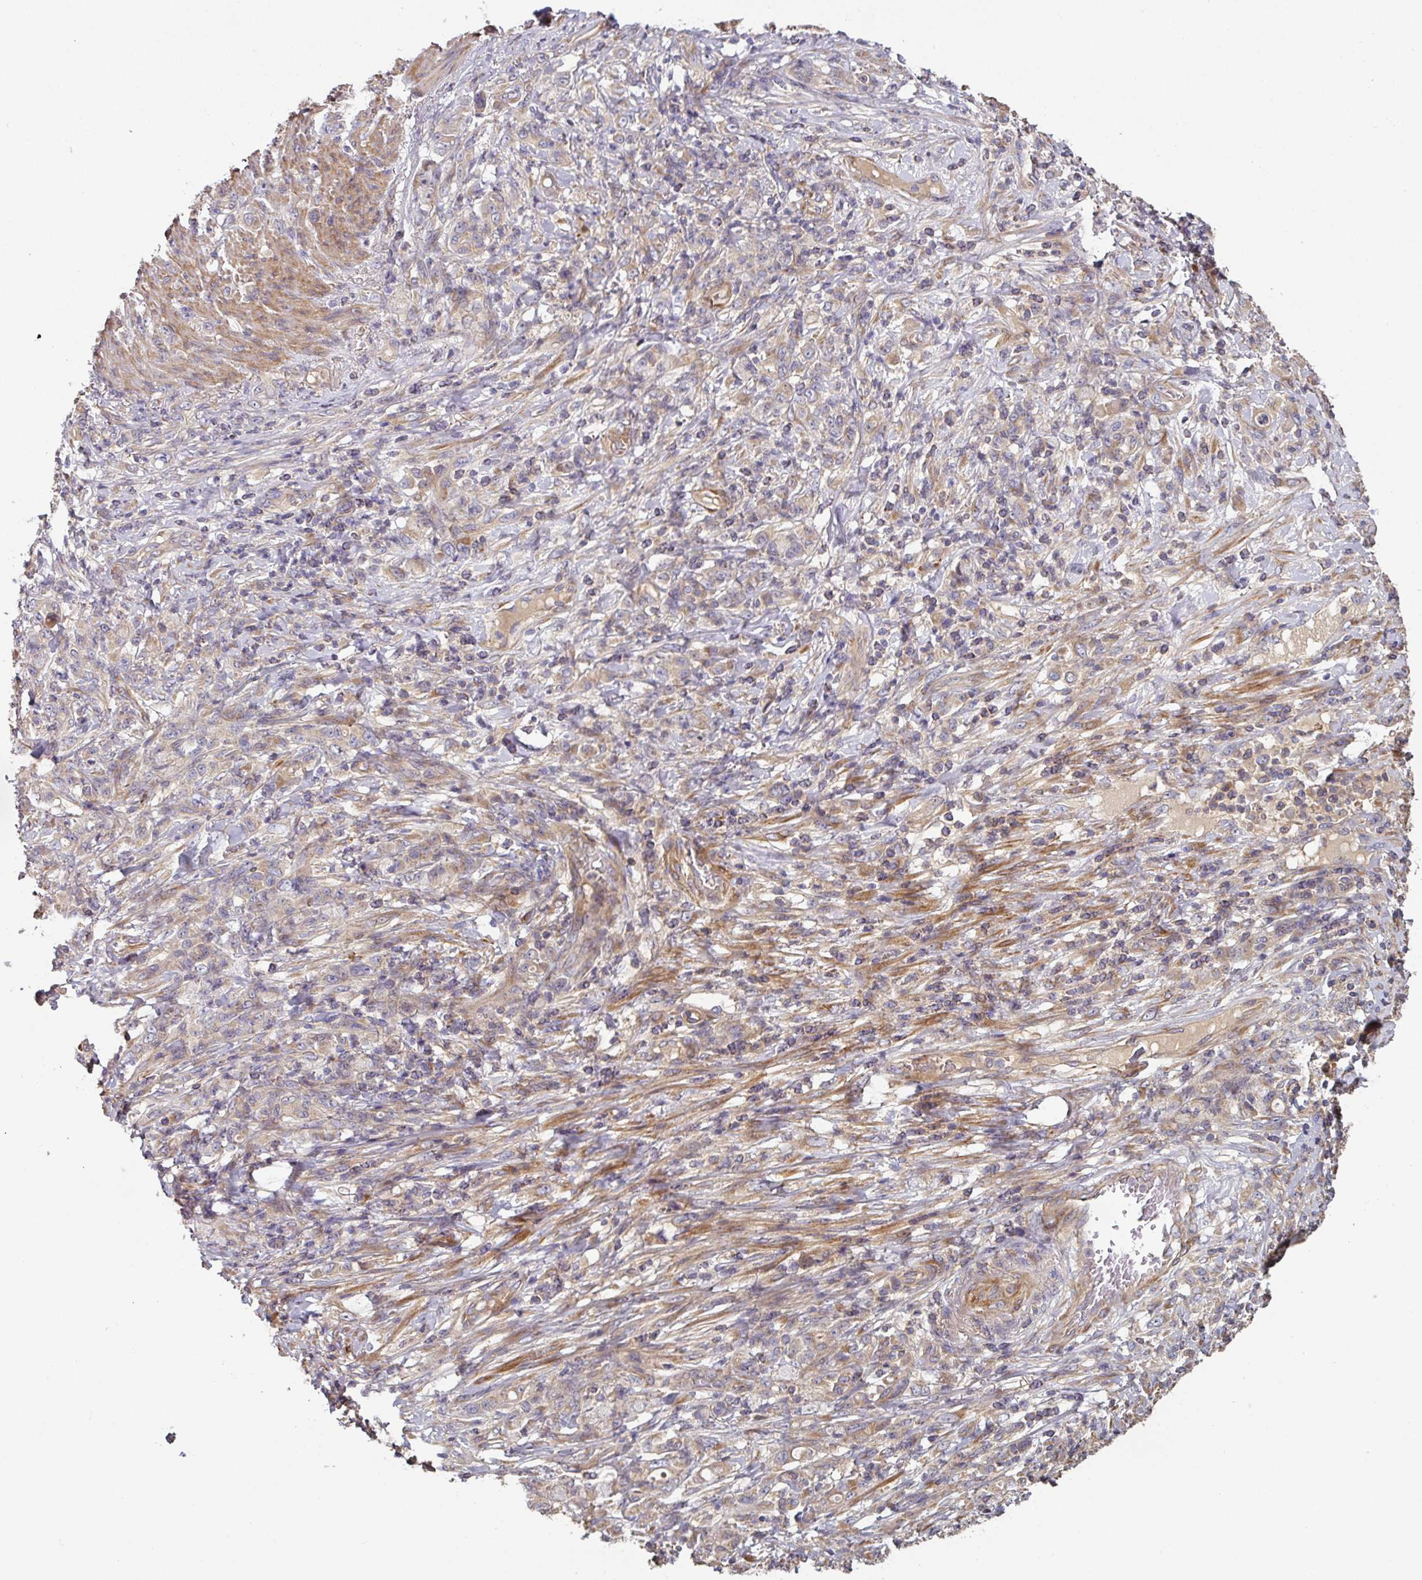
{"staining": {"intensity": "weak", "quantity": "25%-75%", "location": "cytoplasmic/membranous"}, "tissue": "stomach cancer", "cell_type": "Tumor cells", "image_type": "cancer", "snomed": [{"axis": "morphology", "description": "Adenocarcinoma, NOS"}, {"axis": "topography", "description": "Stomach"}], "caption": "Human stomach cancer stained with a brown dye demonstrates weak cytoplasmic/membranous positive positivity in about 25%-75% of tumor cells.", "gene": "SIK1", "patient": {"sex": "female", "age": 79}}